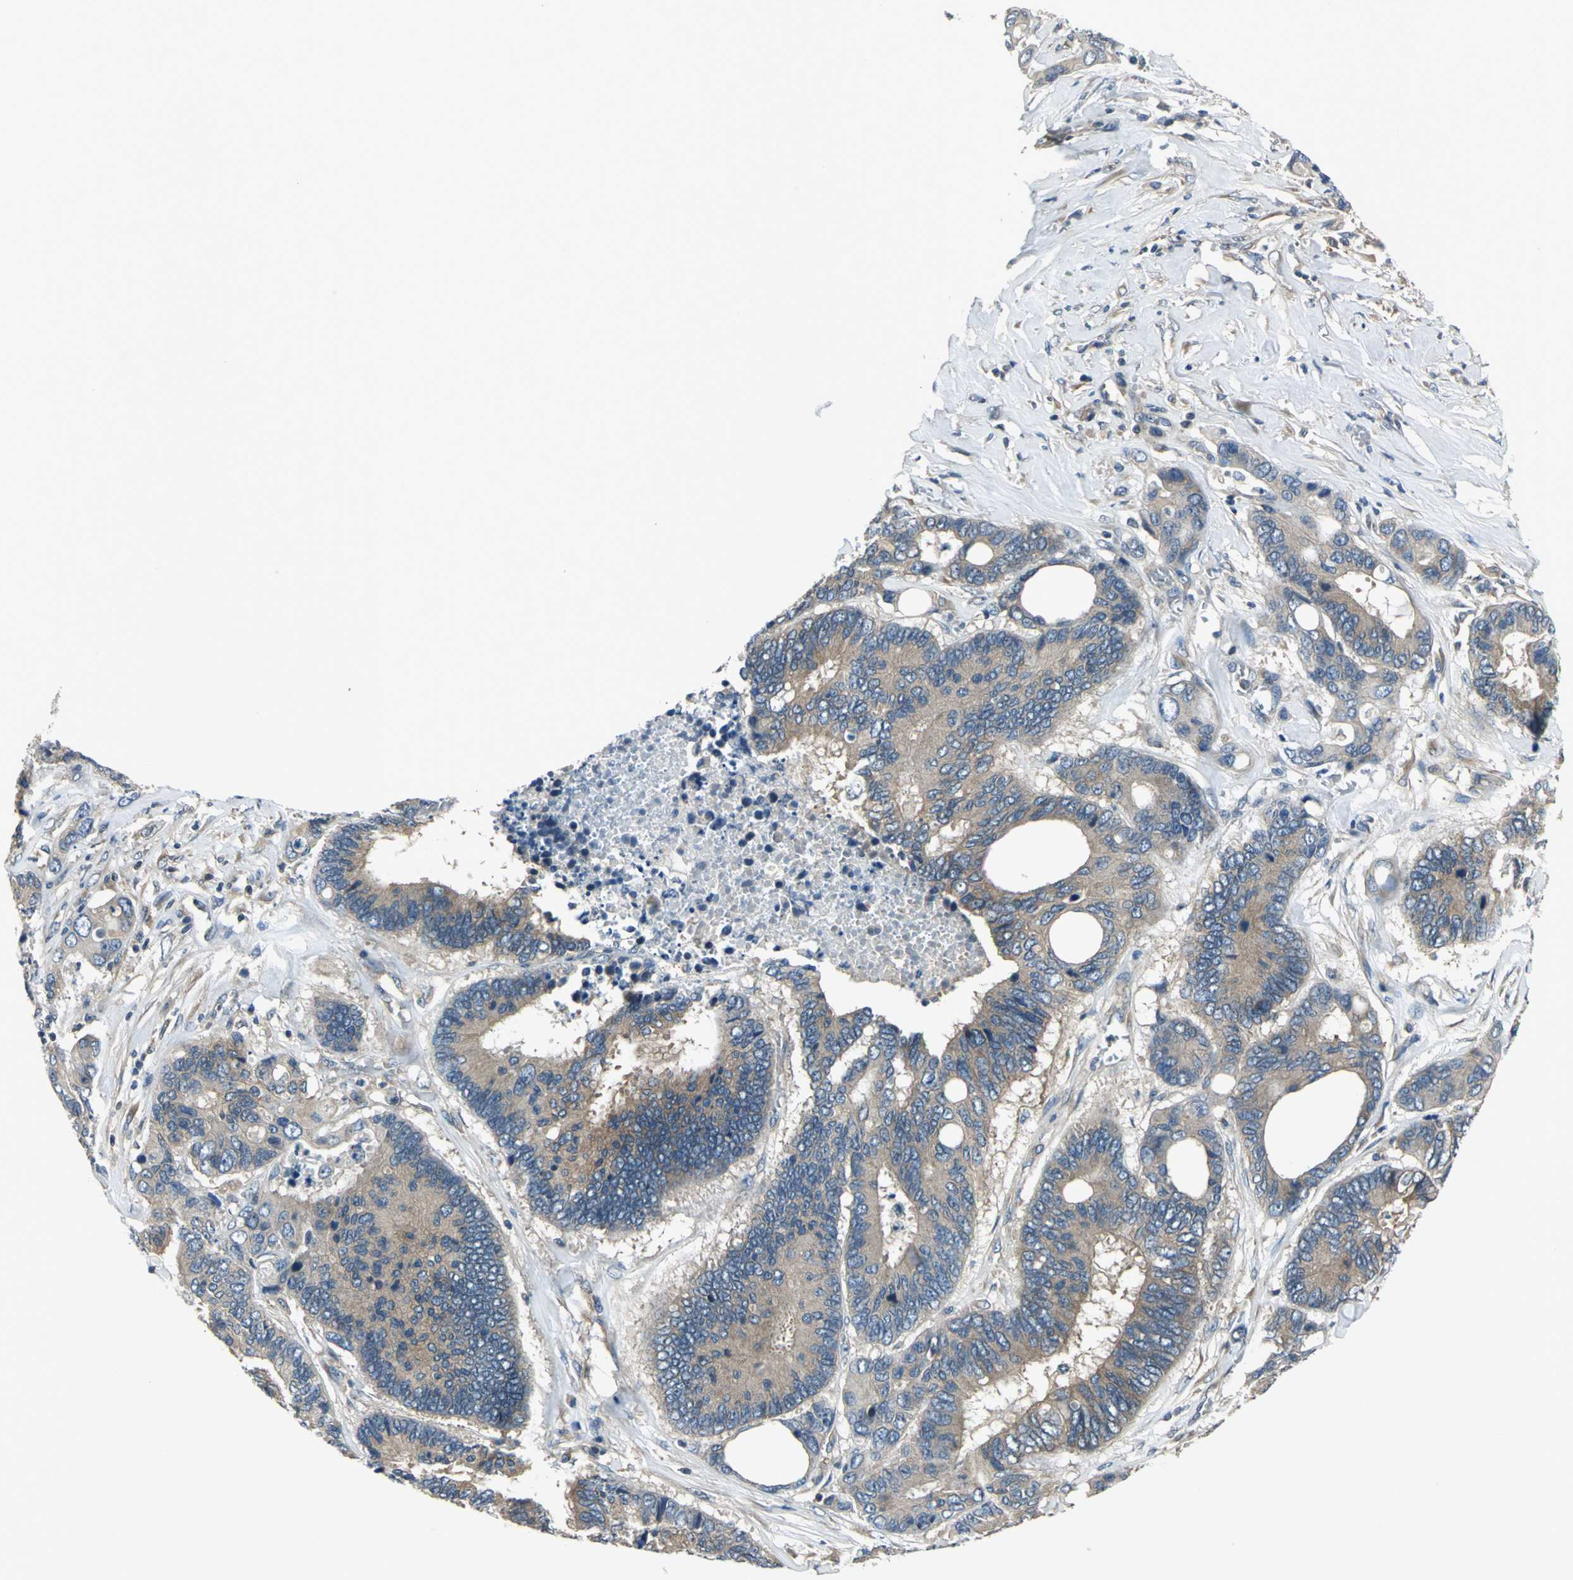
{"staining": {"intensity": "moderate", "quantity": ">75%", "location": "cytoplasmic/membranous"}, "tissue": "colorectal cancer", "cell_type": "Tumor cells", "image_type": "cancer", "snomed": [{"axis": "morphology", "description": "Adenocarcinoma, NOS"}, {"axis": "topography", "description": "Rectum"}], "caption": "A medium amount of moderate cytoplasmic/membranous expression is present in approximately >75% of tumor cells in colorectal adenocarcinoma tissue.", "gene": "PRKAA1", "patient": {"sex": "male", "age": 55}}